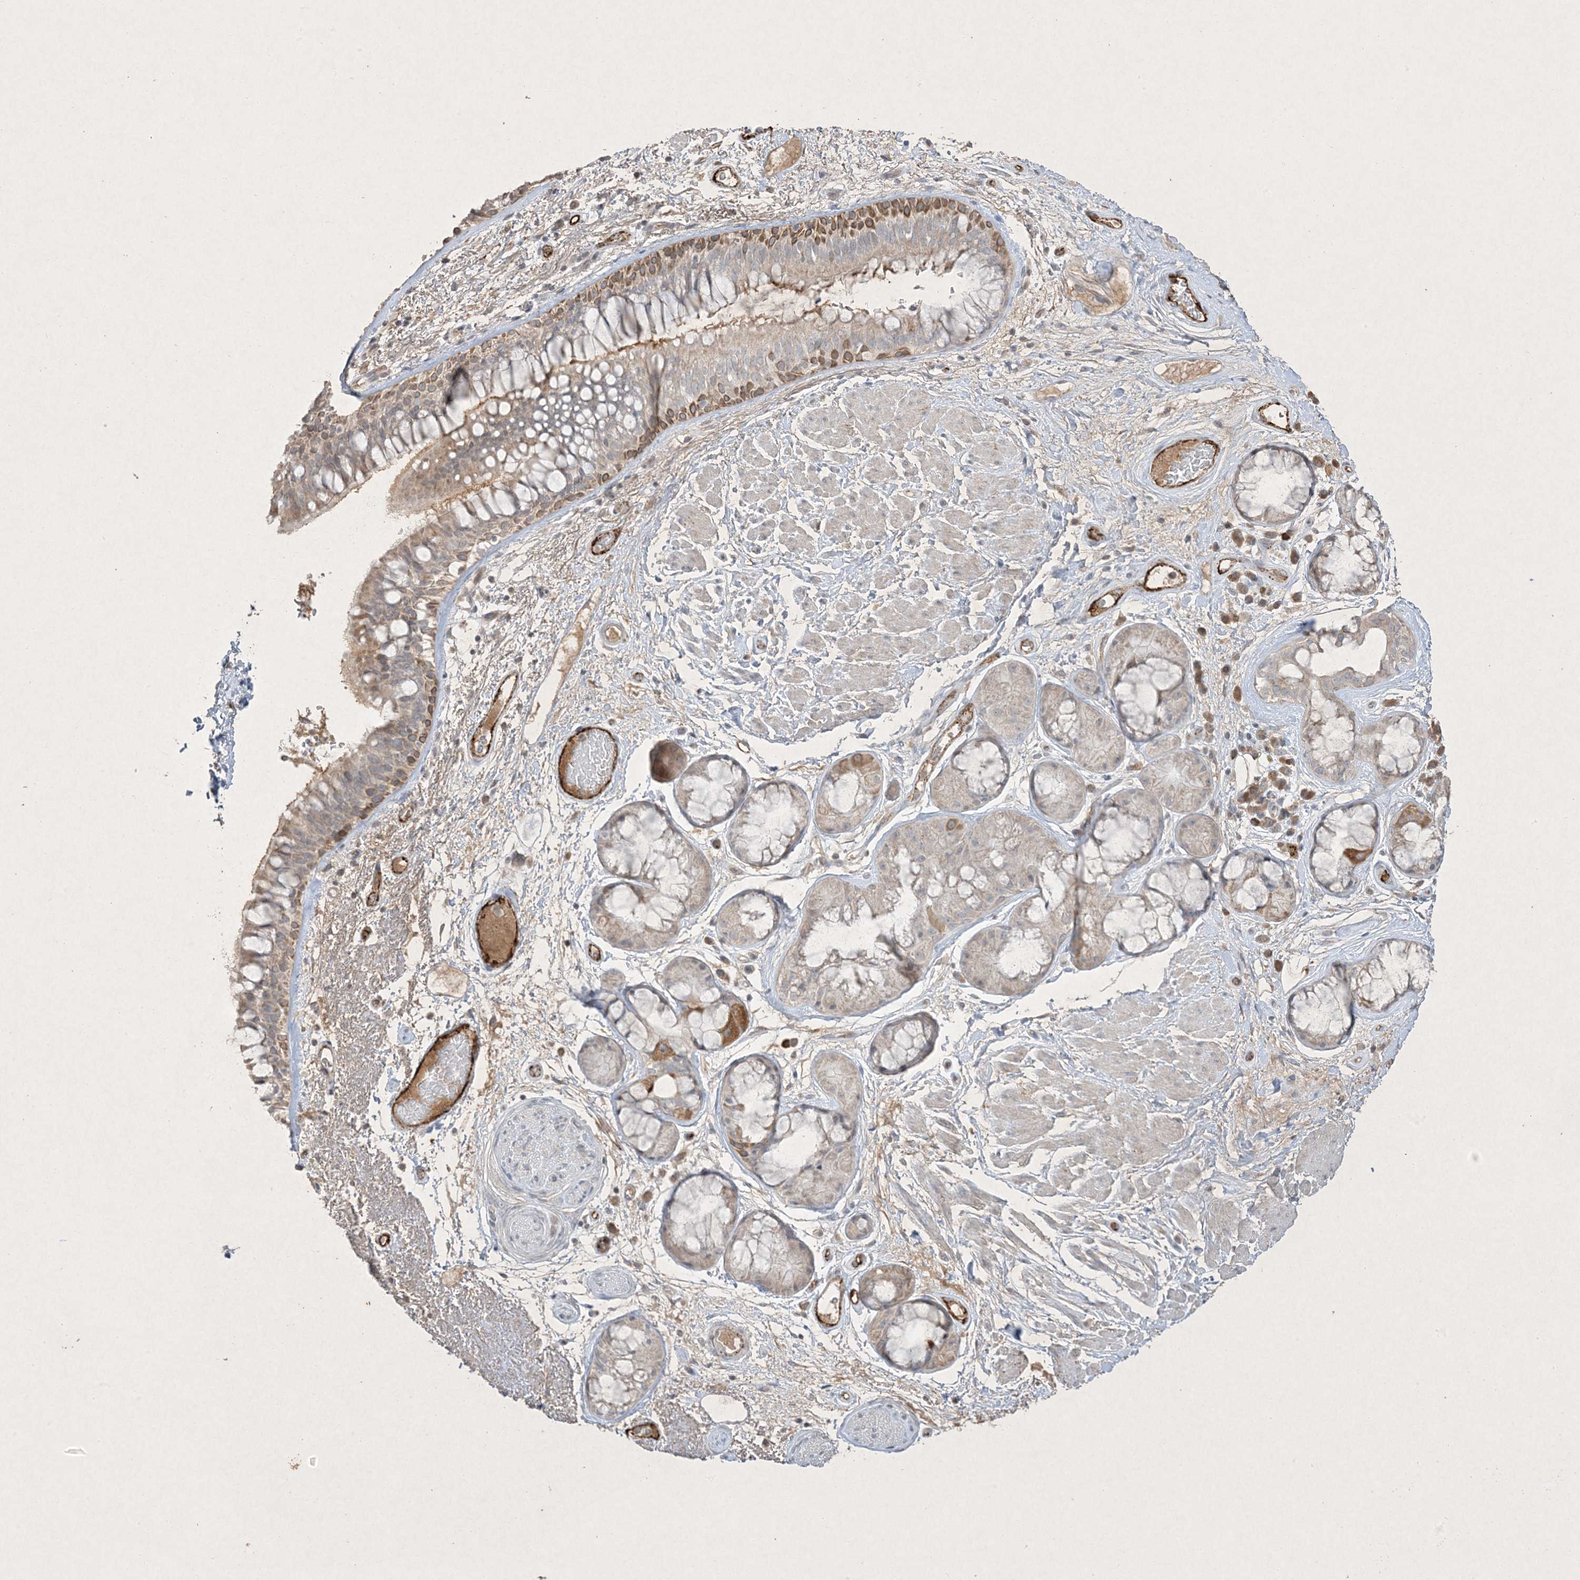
{"staining": {"intensity": "moderate", "quantity": "<25%", "location": "cytoplasmic/membranous"}, "tissue": "bronchus", "cell_type": "Respiratory epithelial cells", "image_type": "normal", "snomed": [{"axis": "morphology", "description": "Normal tissue, NOS"}, {"axis": "morphology", "description": "Squamous cell carcinoma, NOS"}, {"axis": "topography", "description": "Lymph node"}, {"axis": "topography", "description": "Bronchus"}, {"axis": "topography", "description": "Lung"}], "caption": "This micrograph reveals IHC staining of benign bronchus, with low moderate cytoplasmic/membranous staining in approximately <25% of respiratory epithelial cells.", "gene": "PRSS36", "patient": {"sex": "male", "age": 66}}